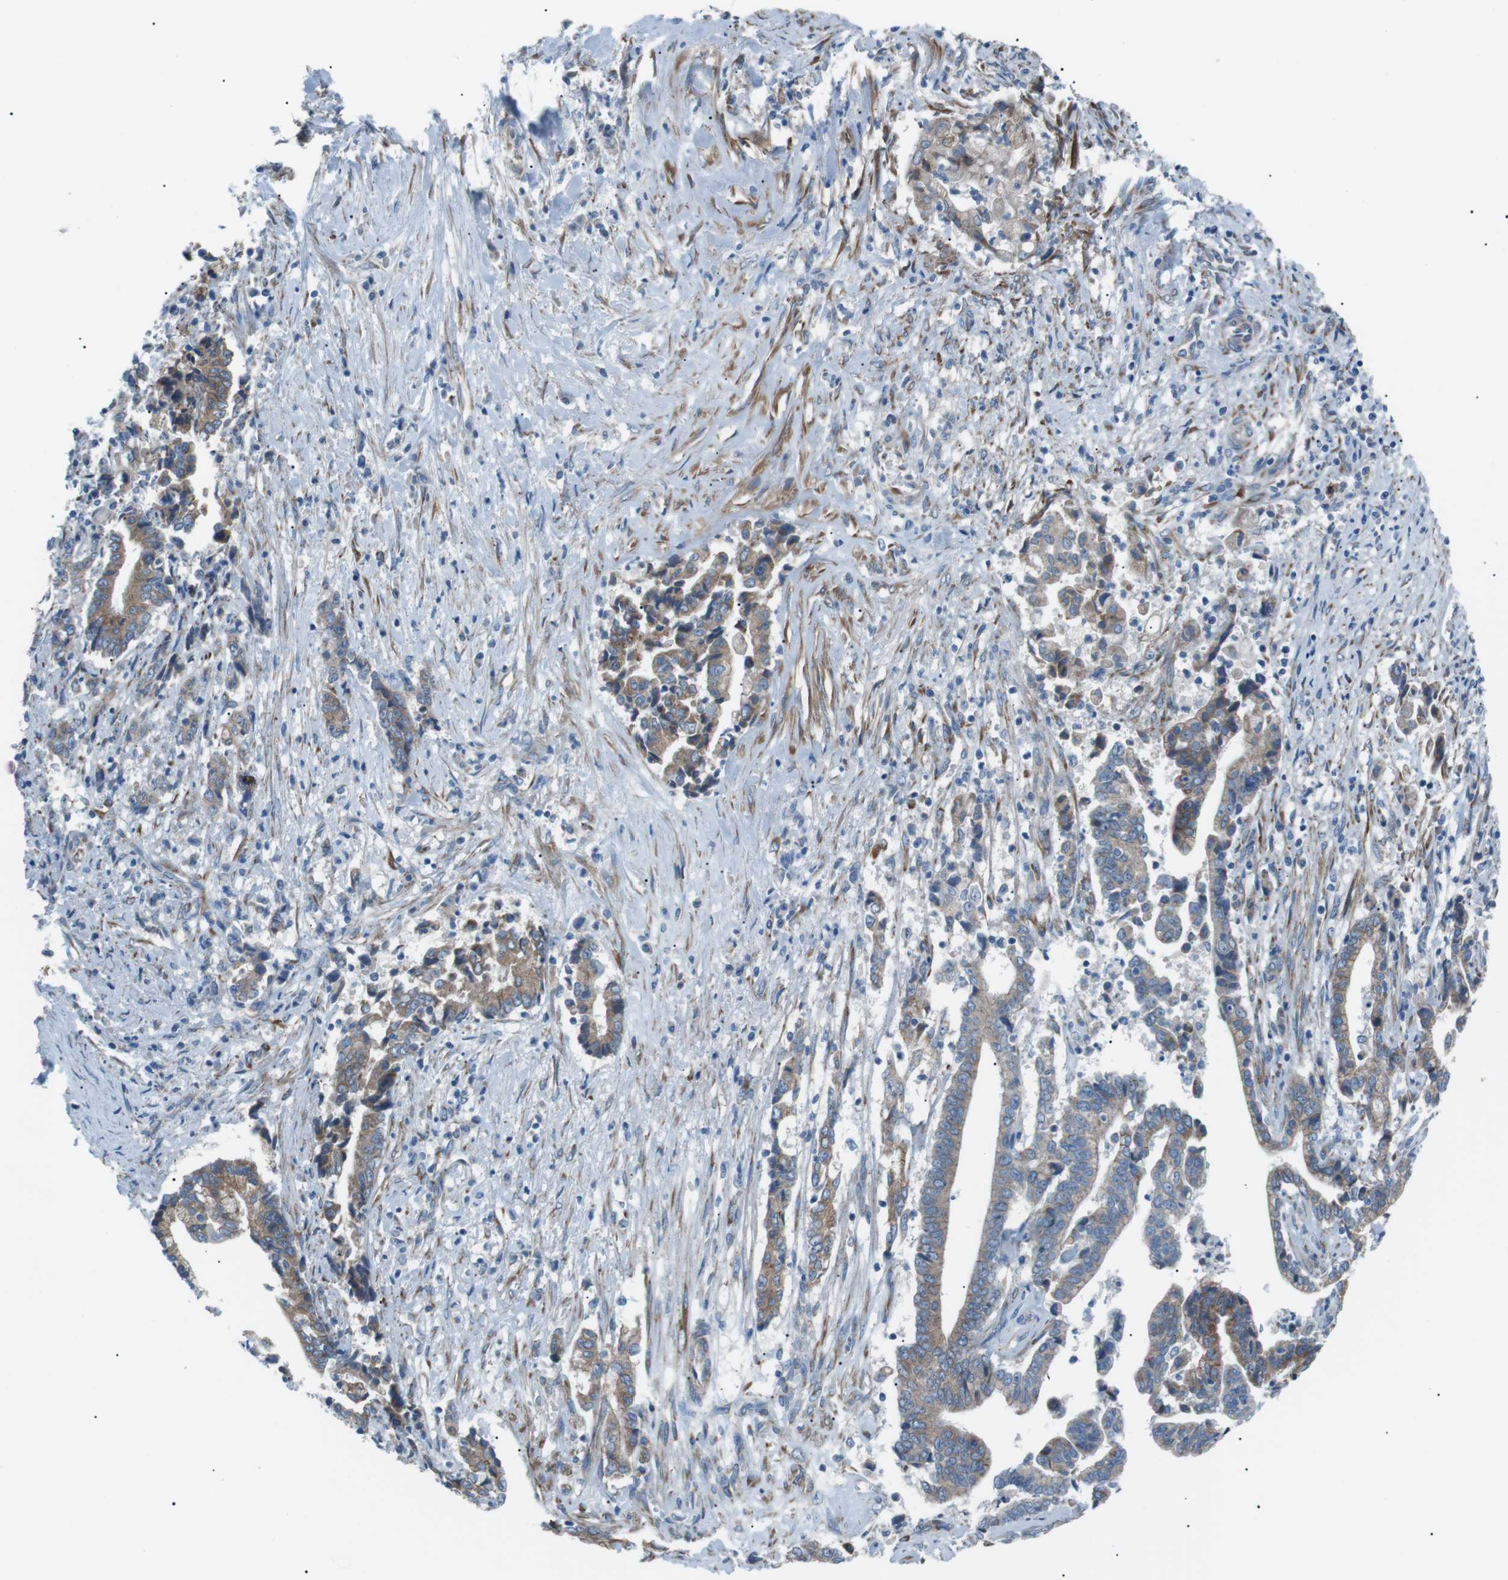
{"staining": {"intensity": "weak", "quantity": ">75%", "location": "cytoplasmic/membranous"}, "tissue": "liver cancer", "cell_type": "Tumor cells", "image_type": "cancer", "snomed": [{"axis": "morphology", "description": "Cholangiocarcinoma"}, {"axis": "topography", "description": "Liver"}], "caption": "An image showing weak cytoplasmic/membranous staining in approximately >75% of tumor cells in cholangiocarcinoma (liver), as visualized by brown immunohistochemical staining.", "gene": "MTARC2", "patient": {"sex": "male", "age": 57}}